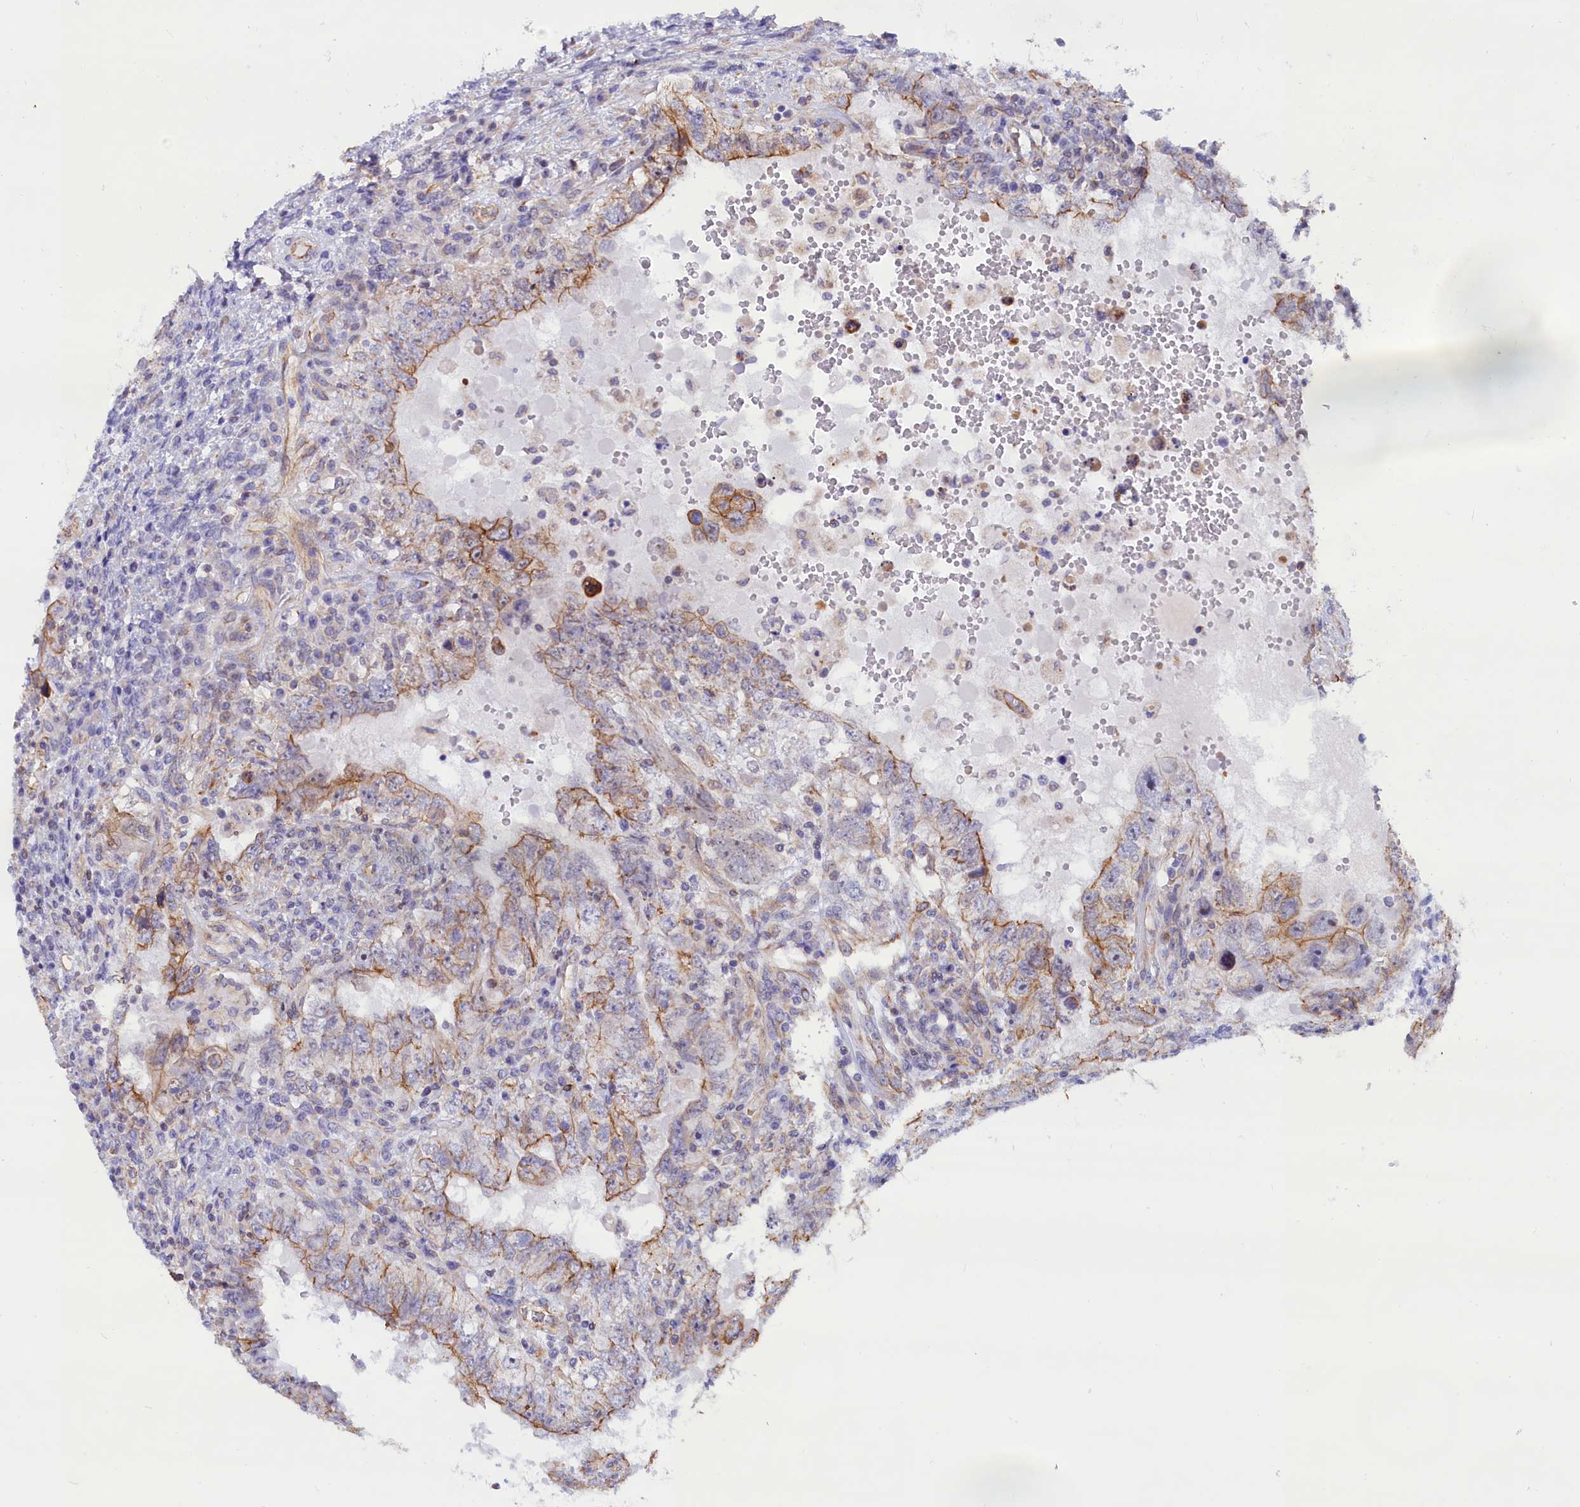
{"staining": {"intensity": "moderate", "quantity": "<25%", "location": "cytoplasmic/membranous"}, "tissue": "testis cancer", "cell_type": "Tumor cells", "image_type": "cancer", "snomed": [{"axis": "morphology", "description": "Carcinoma, Embryonal, NOS"}, {"axis": "topography", "description": "Testis"}], "caption": "The image shows immunohistochemical staining of testis cancer (embryonal carcinoma). There is moderate cytoplasmic/membranous expression is seen in about <25% of tumor cells.", "gene": "ABCC12", "patient": {"sex": "male", "age": 26}}